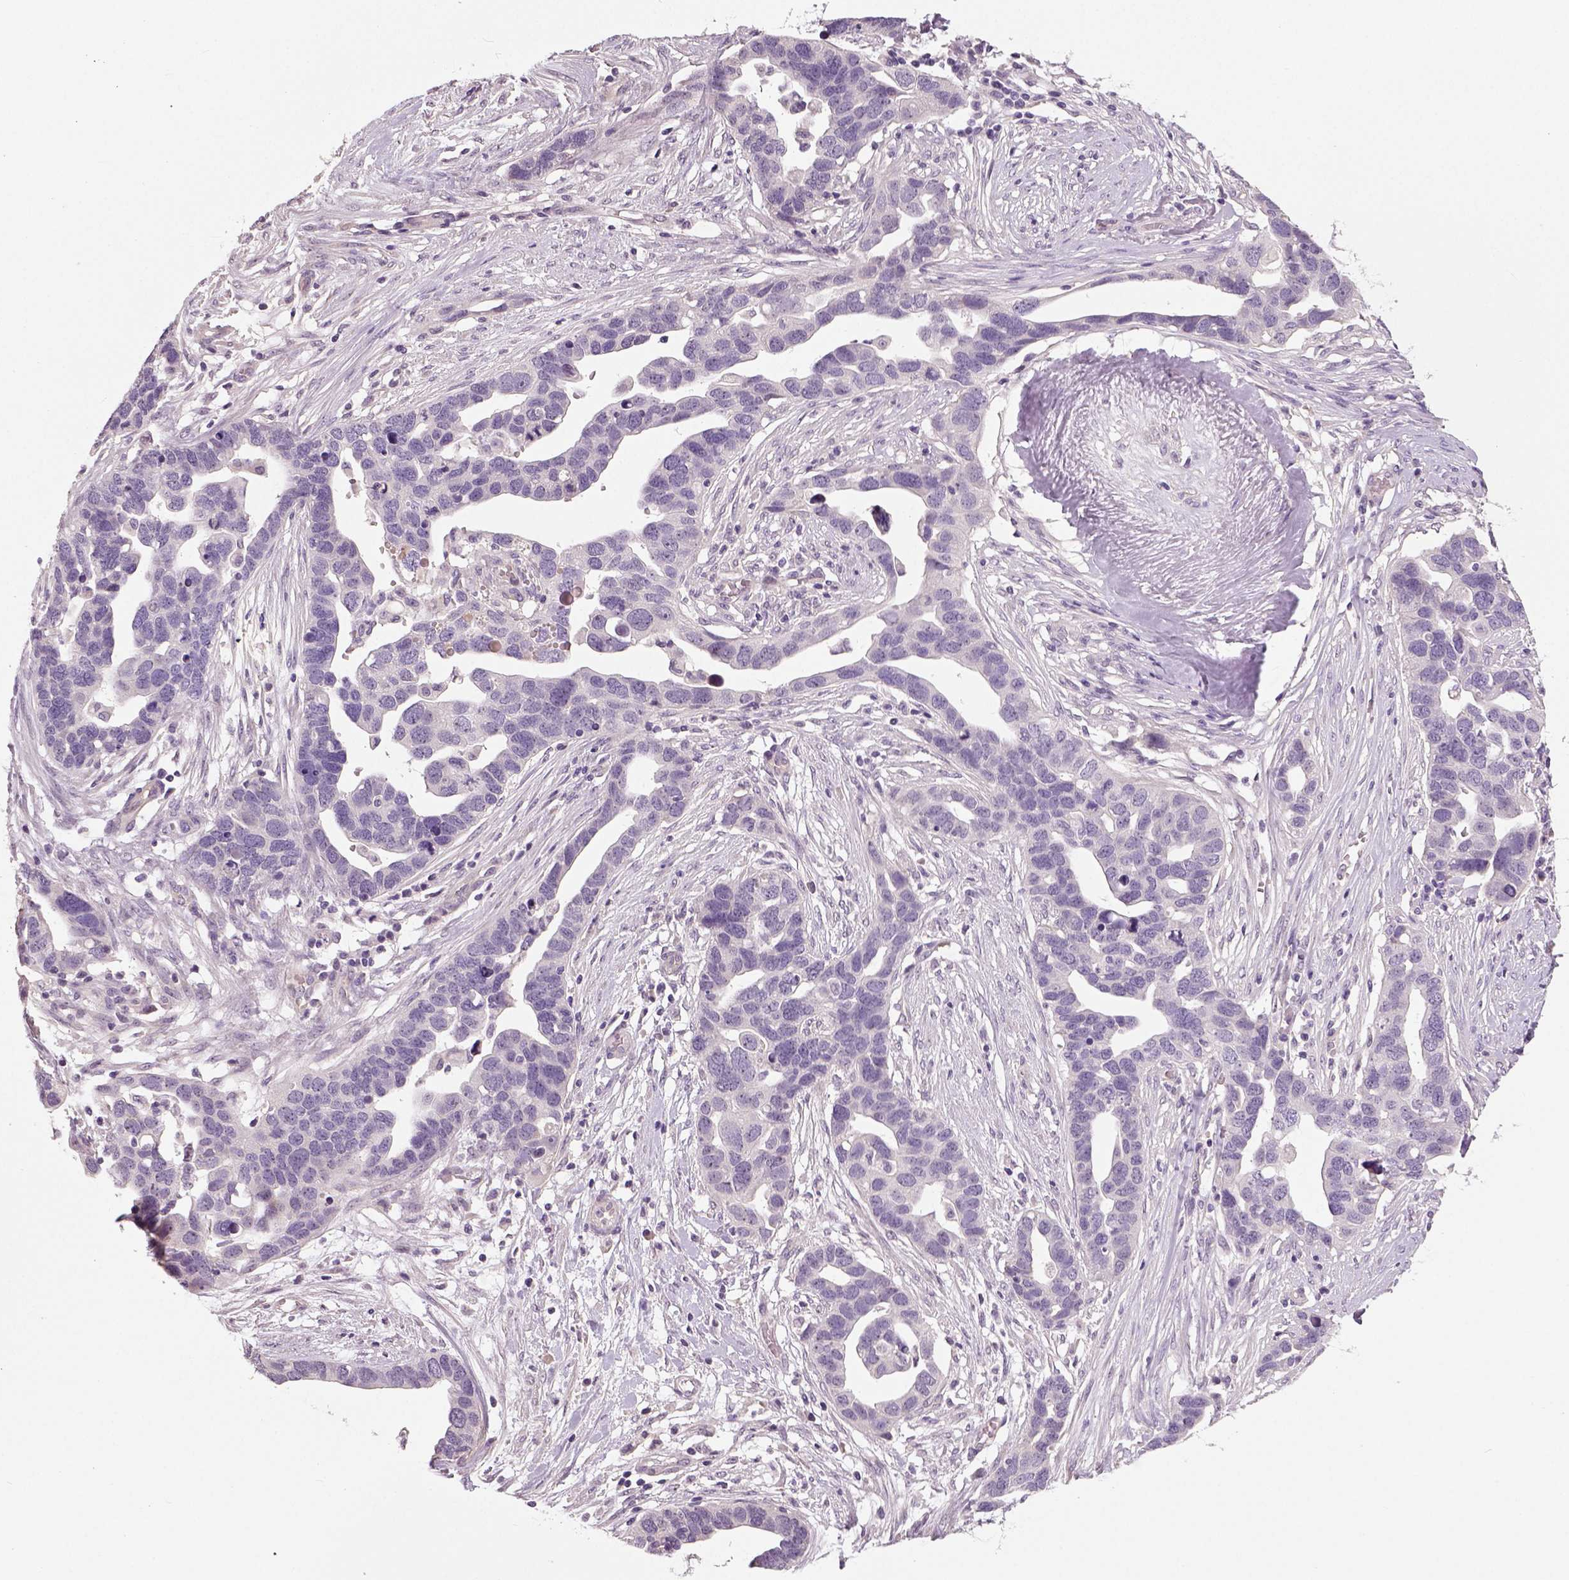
{"staining": {"intensity": "negative", "quantity": "none", "location": "none"}, "tissue": "ovarian cancer", "cell_type": "Tumor cells", "image_type": "cancer", "snomed": [{"axis": "morphology", "description": "Cystadenocarcinoma, serous, NOS"}, {"axis": "topography", "description": "Ovary"}], "caption": "Immunohistochemistry image of human ovarian cancer (serous cystadenocarcinoma) stained for a protein (brown), which shows no positivity in tumor cells.", "gene": "NECAB1", "patient": {"sex": "female", "age": 54}}